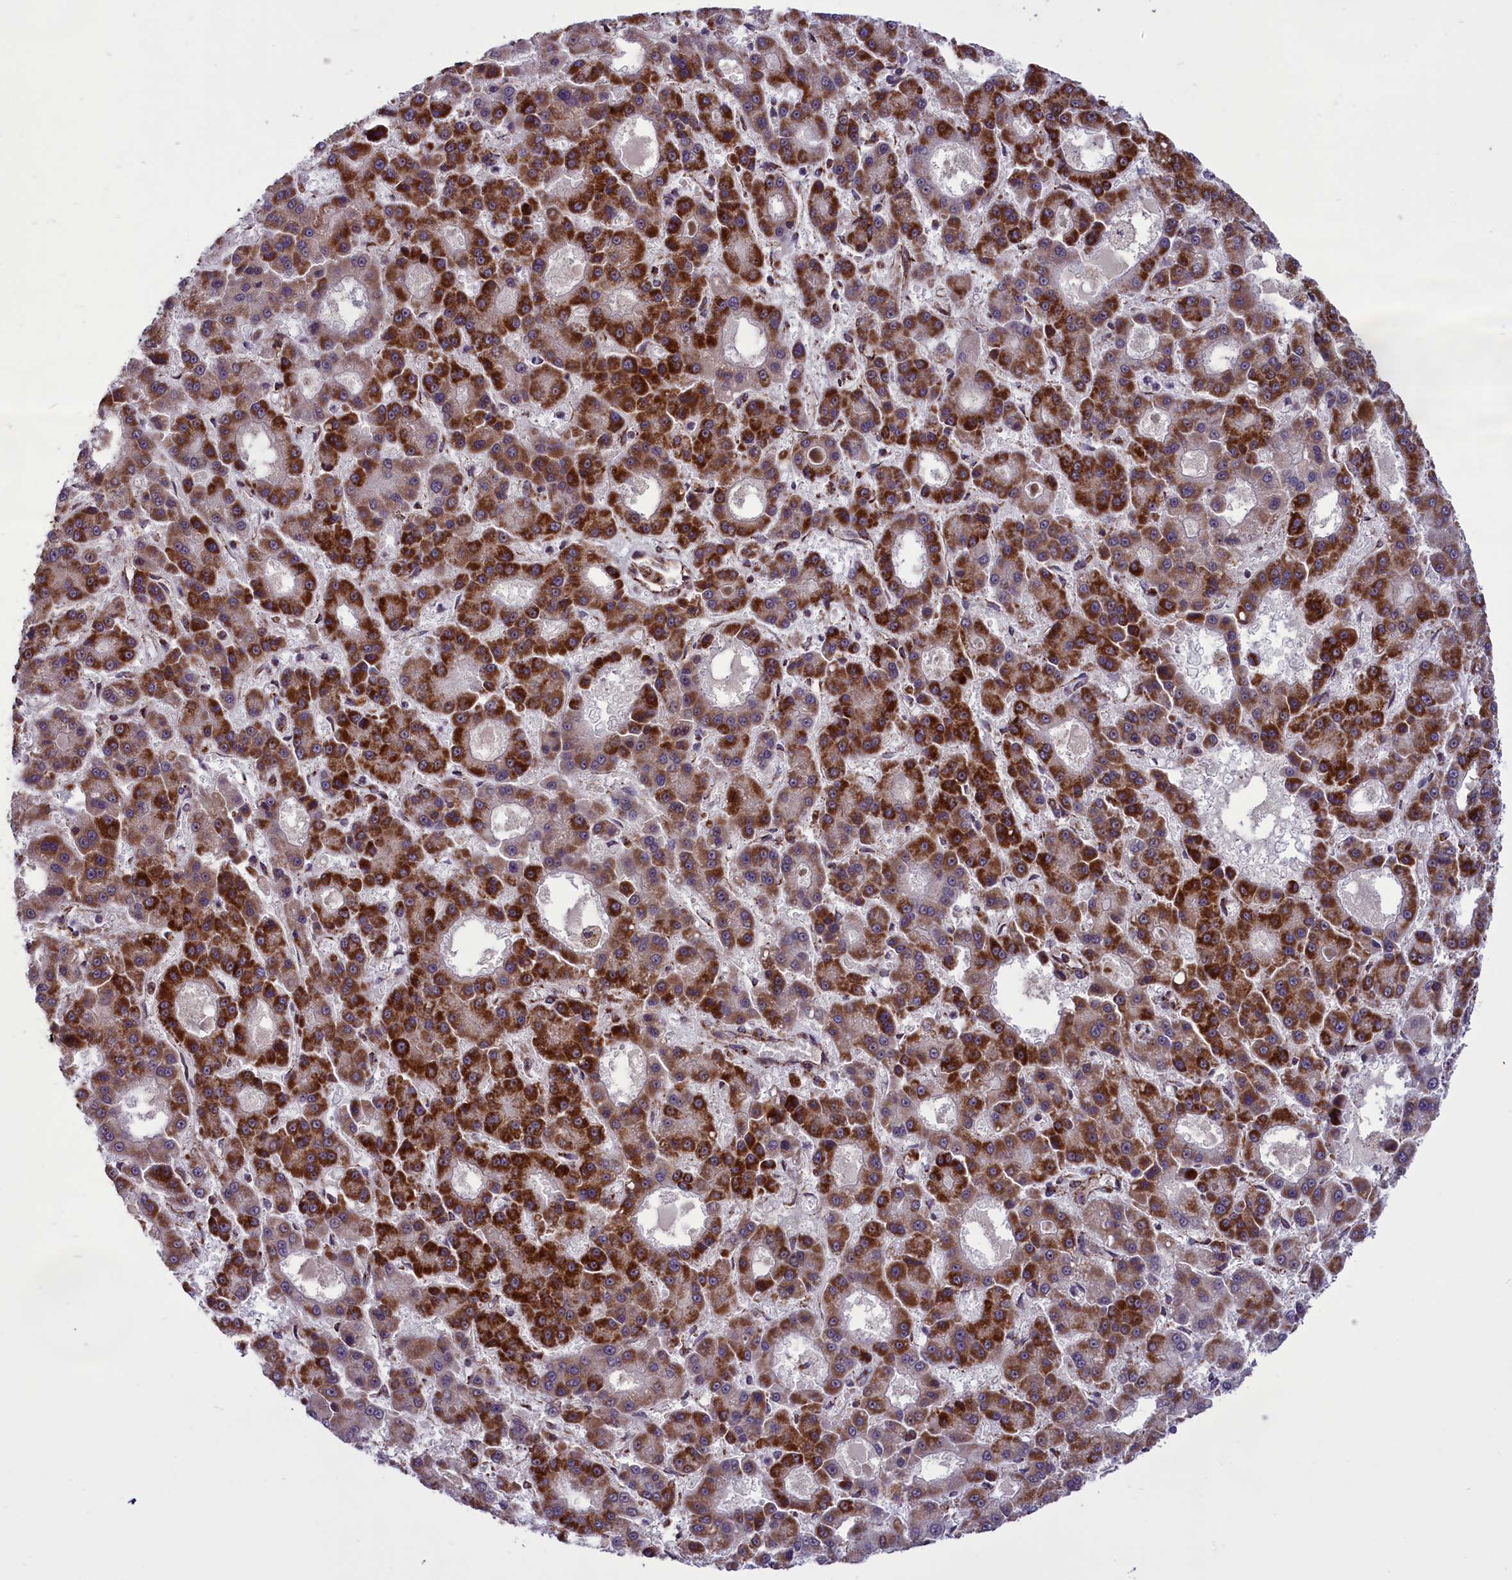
{"staining": {"intensity": "strong", "quantity": "25%-75%", "location": "cytoplasmic/membranous"}, "tissue": "liver cancer", "cell_type": "Tumor cells", "image_type": "cancer", "snomed": [{"axis": "morphology", "description": "Carcinoma, Hepatocellular, NOS"}, {"axis": "topography", "description": "Liver"}], "caption": "This micrograph shows liver cancer stained with IHC to label a protein in brown. The cytoplasmic/membranous of tumor cells show strong positivity for the protein. Nuclei are counter-stained blue.", "gene": "NDUFS5", "patient": {"sex": "male", "age": 70}}